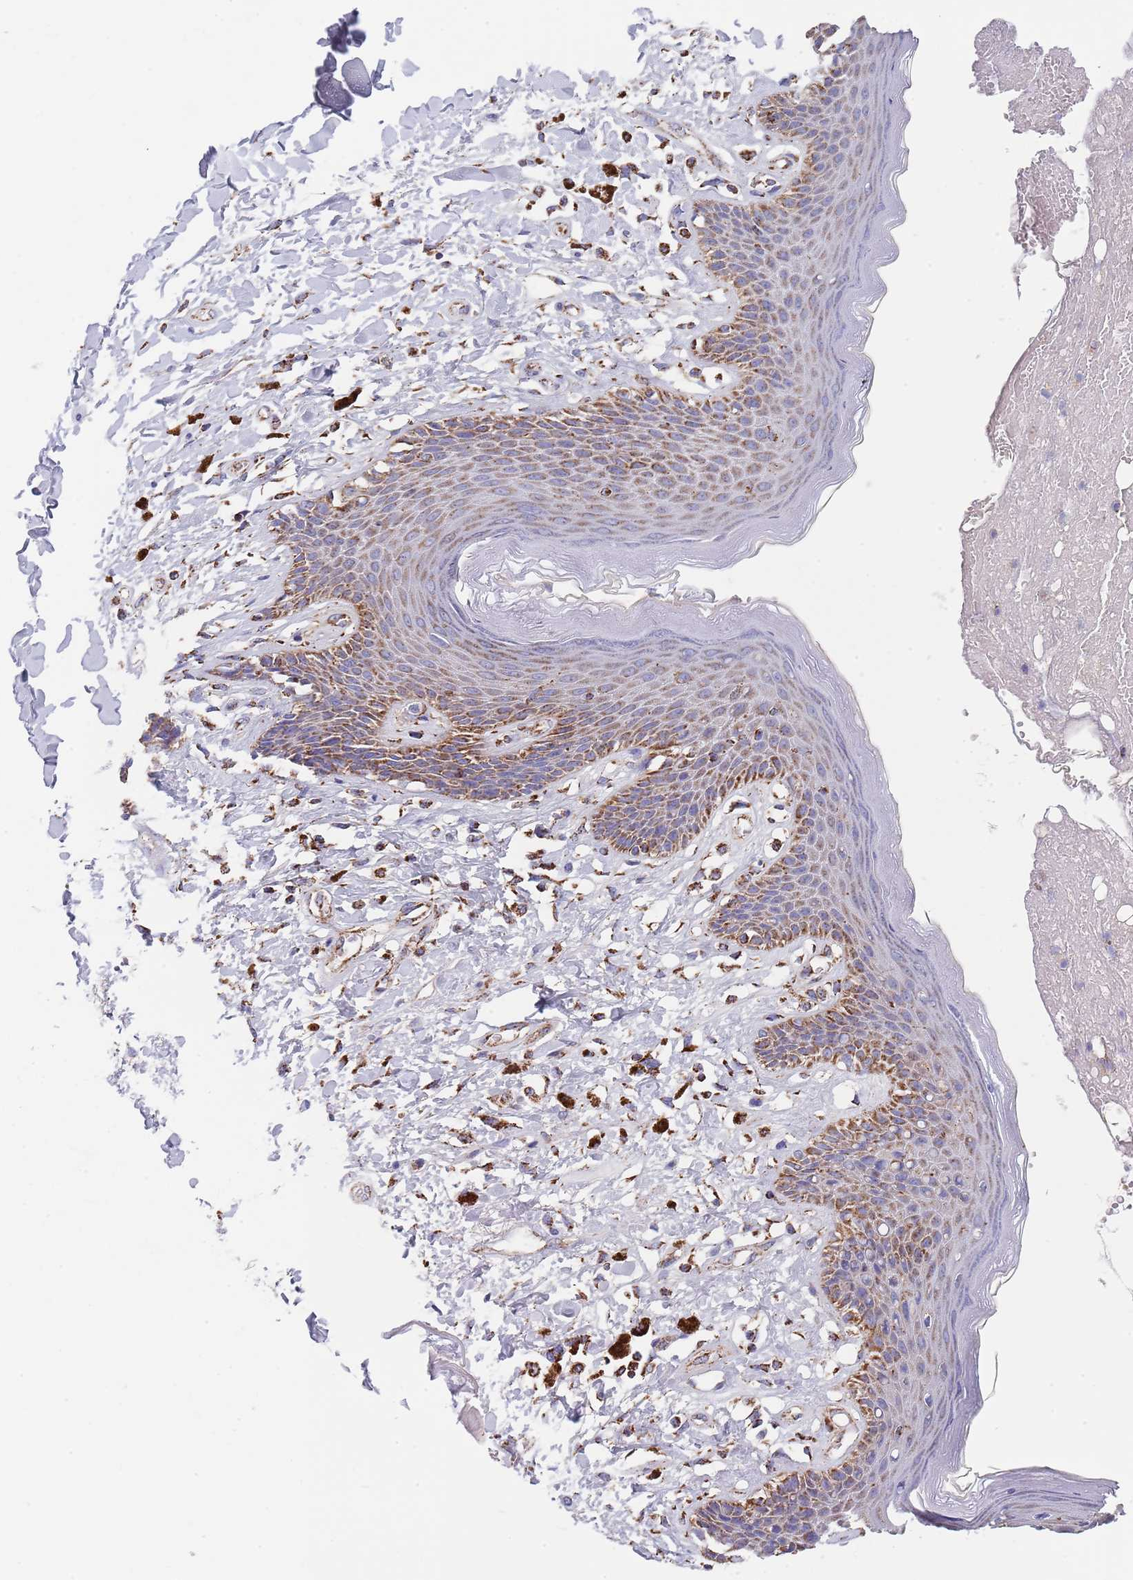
{"staining": {"intensity": "moderate", "quantity": "25%-75%", "location": "cytoplasmic/membranous"}, "tissue": "skin", "cell_type": "Epidermal cells", "image_type": "normal", "snomed": [{"axis": "morphology", "description": "Normal tissue, NOS"}, {"axis": "topography", "description": "Anal"}], "caption": "Immunohistochemical staining of normal skin exhibits 25%-75% levels of moderate cytoplasmic/membranous protein expression in approximately 25%-75% of epidermal cells.", "gene": "PGP", "patient": {"sex": "female", "age": 78}}